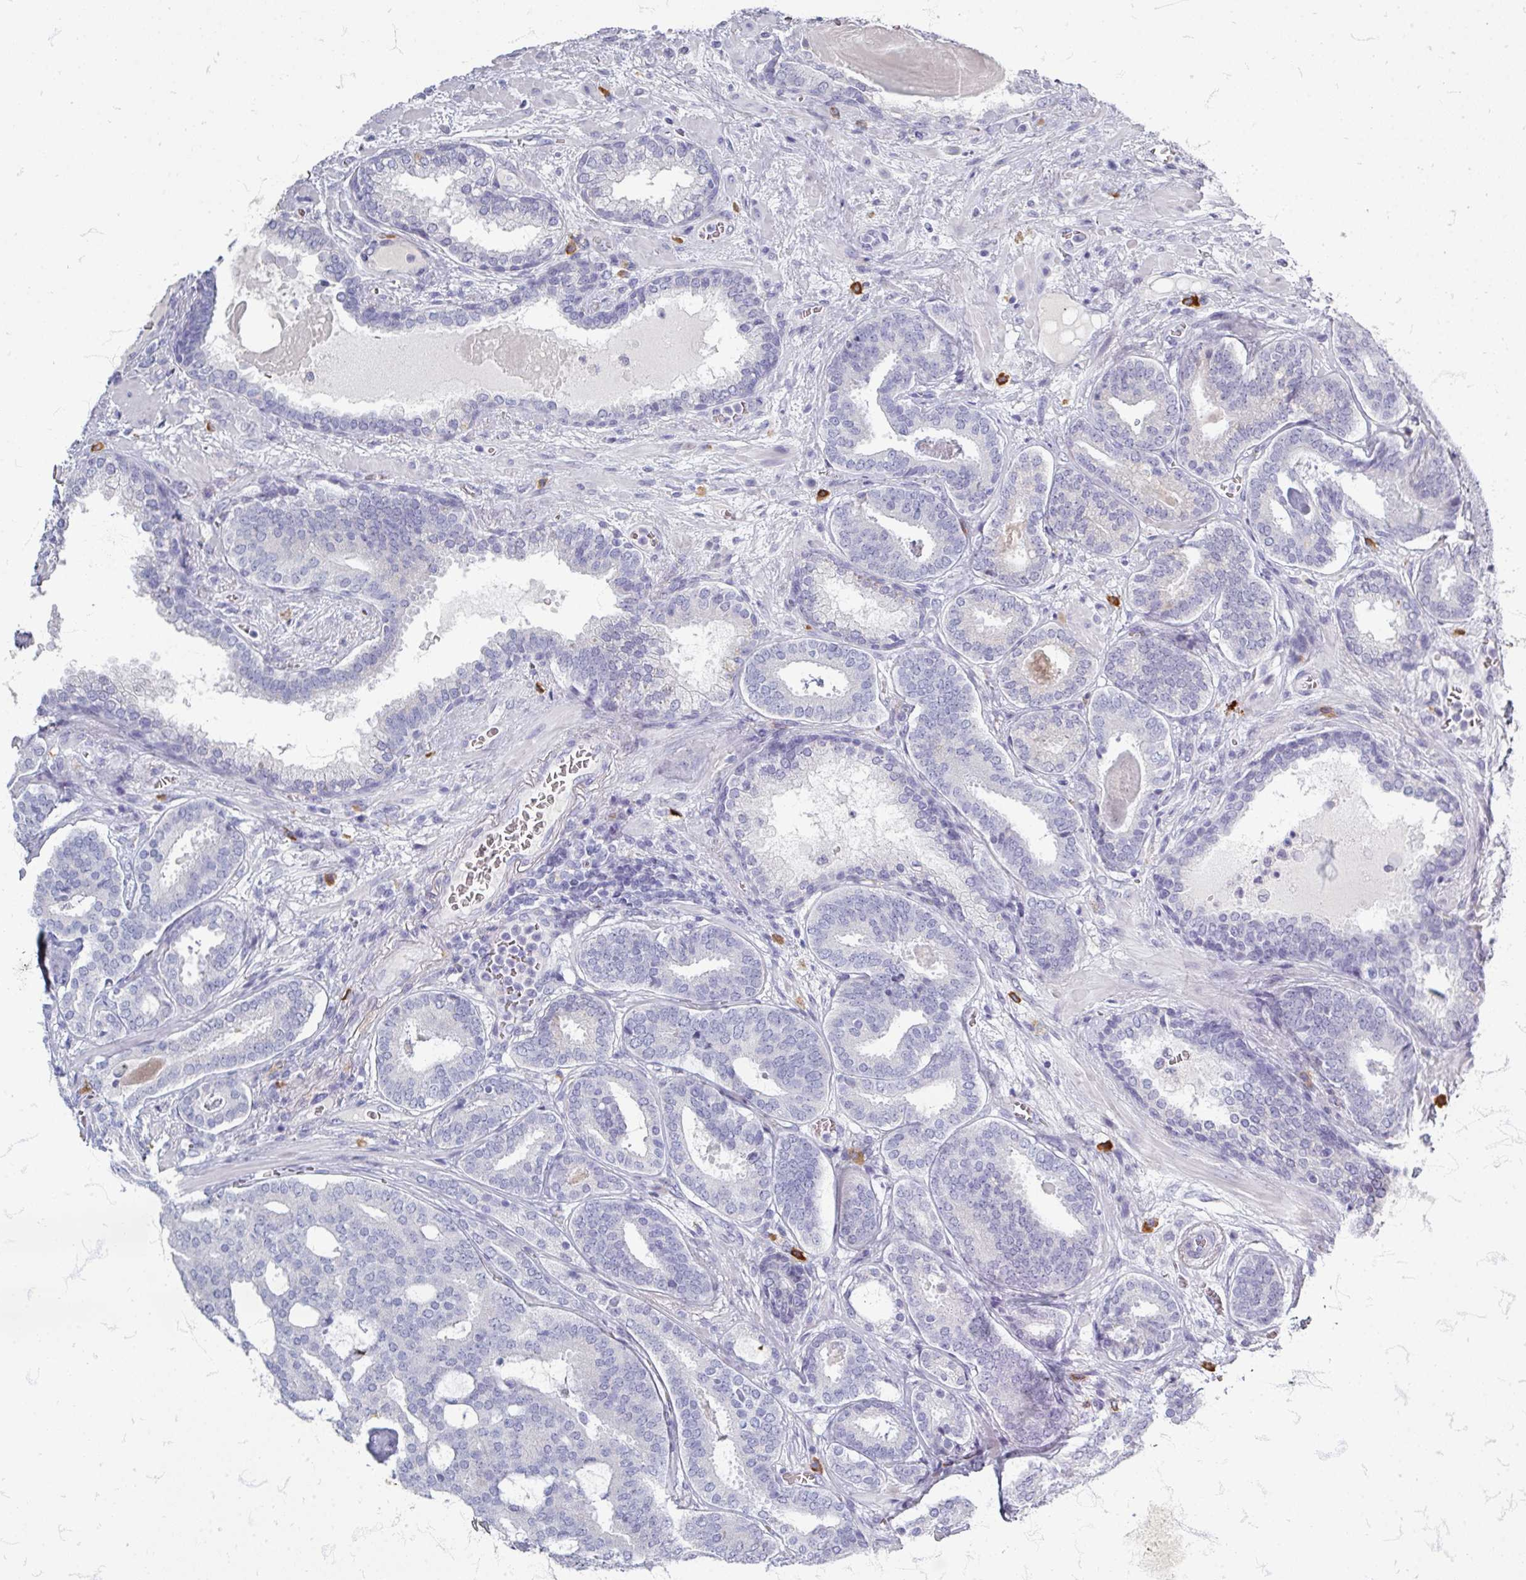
{"staining": {"intensity": "negative", "quantity": "none", "location": "none"}, "tissue": "prostate cancer", "cell_type": "Tumor cells", "image_type": "cancer", "snomed": [{"axis": "morphology", "description": "Adenocarcinoma, High grade"}, {"axis": "topography", "description": "Prostate"}], "caption": "IHC of human high-grade adenocarcinoma (prostate) exhibits no expression in tumor cells.", "gene": "ZNF878", "patient": {"sex": "male", "age": 65}}